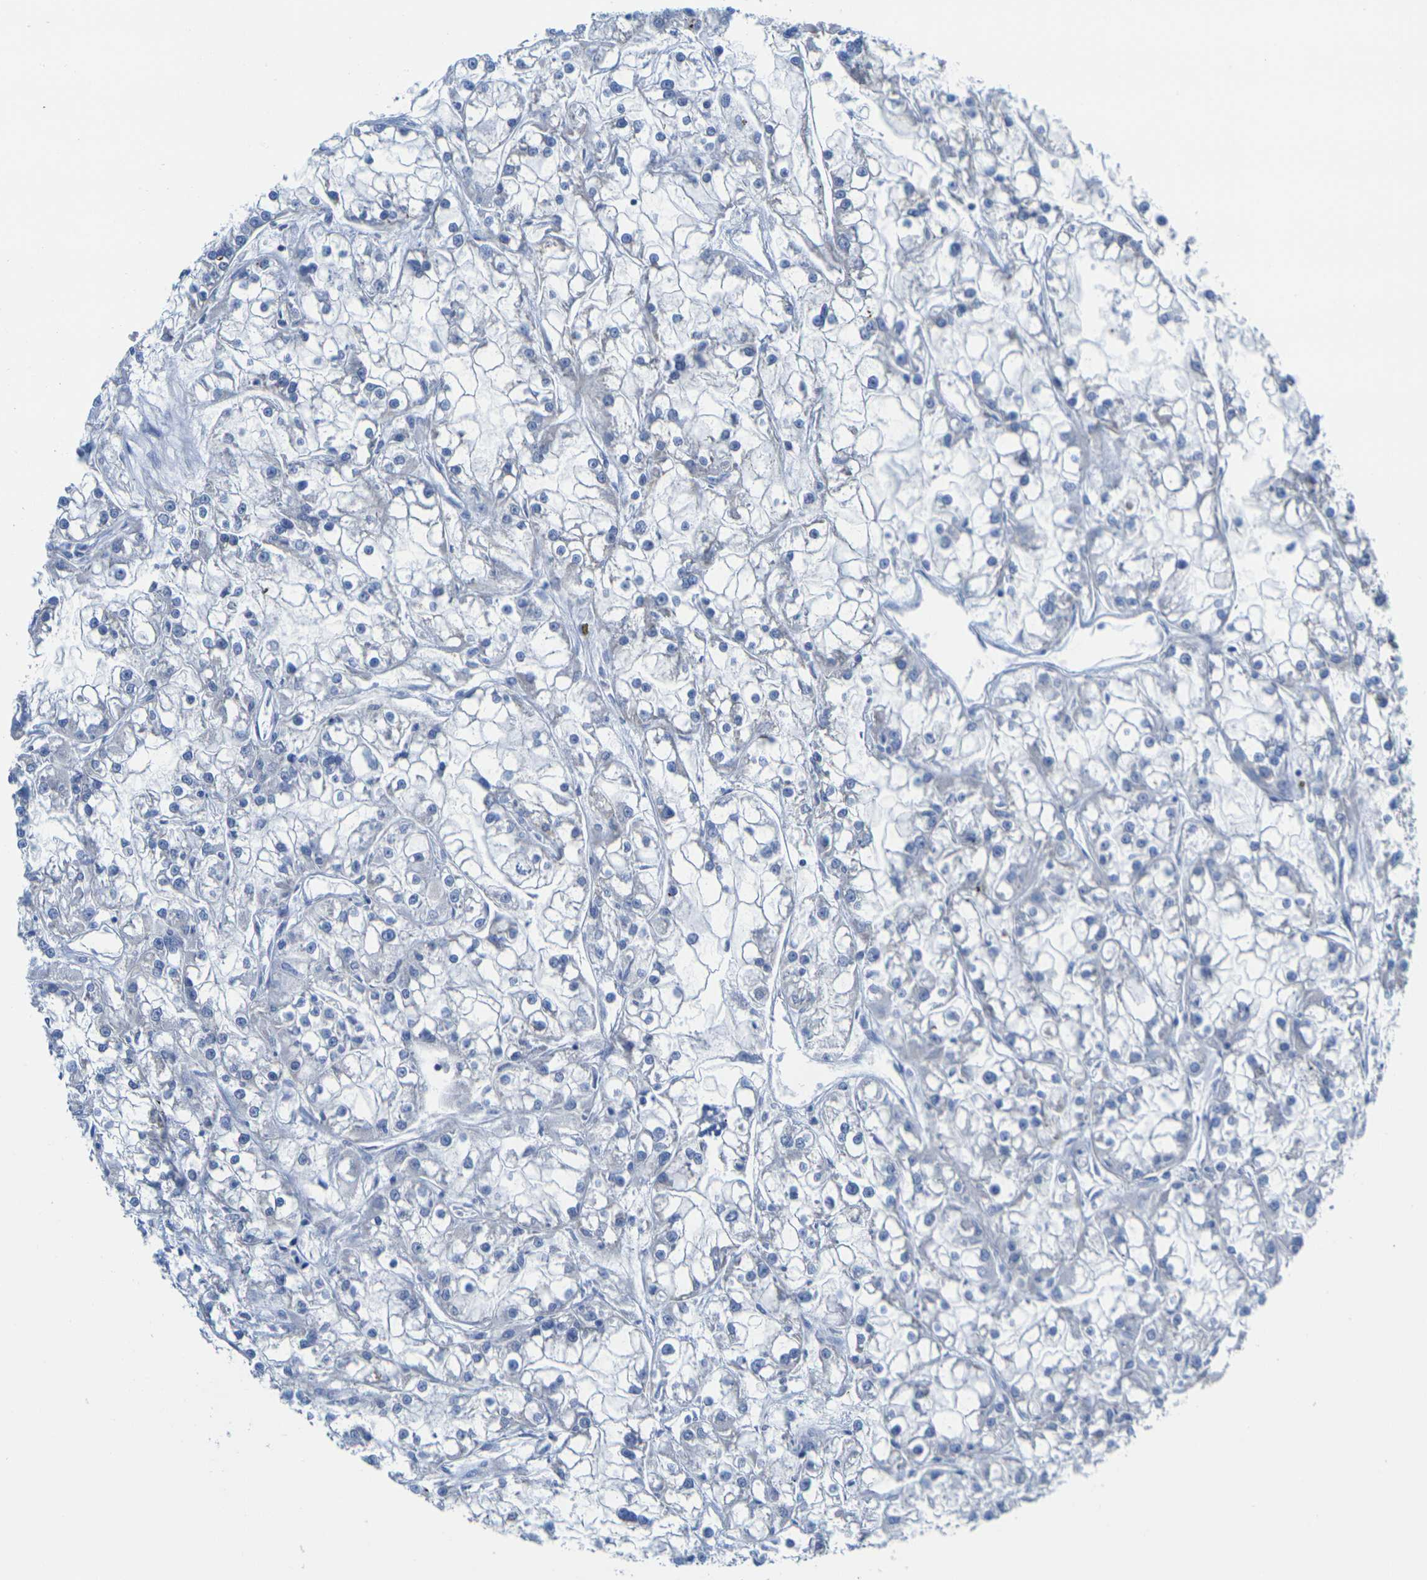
{"staining": {"intensity": "negative", "quantity": "none", "location": "none"}, "tissue": "renal cancer", "cell_type": "Tumor cells", "image_type": "cancer", "snomed": [{"axis": "morphology", "description": "Adenocarcinoma, NOS"}, {"axis": "topography", "description": "Kidney"}], "caption": "Immunohistochemical staining of renal cancer (adenocarcinoma) displays no significant staining in tumor cells.", "gene": "TMEM204", "patient": {"sex": "female", "age": 52}}